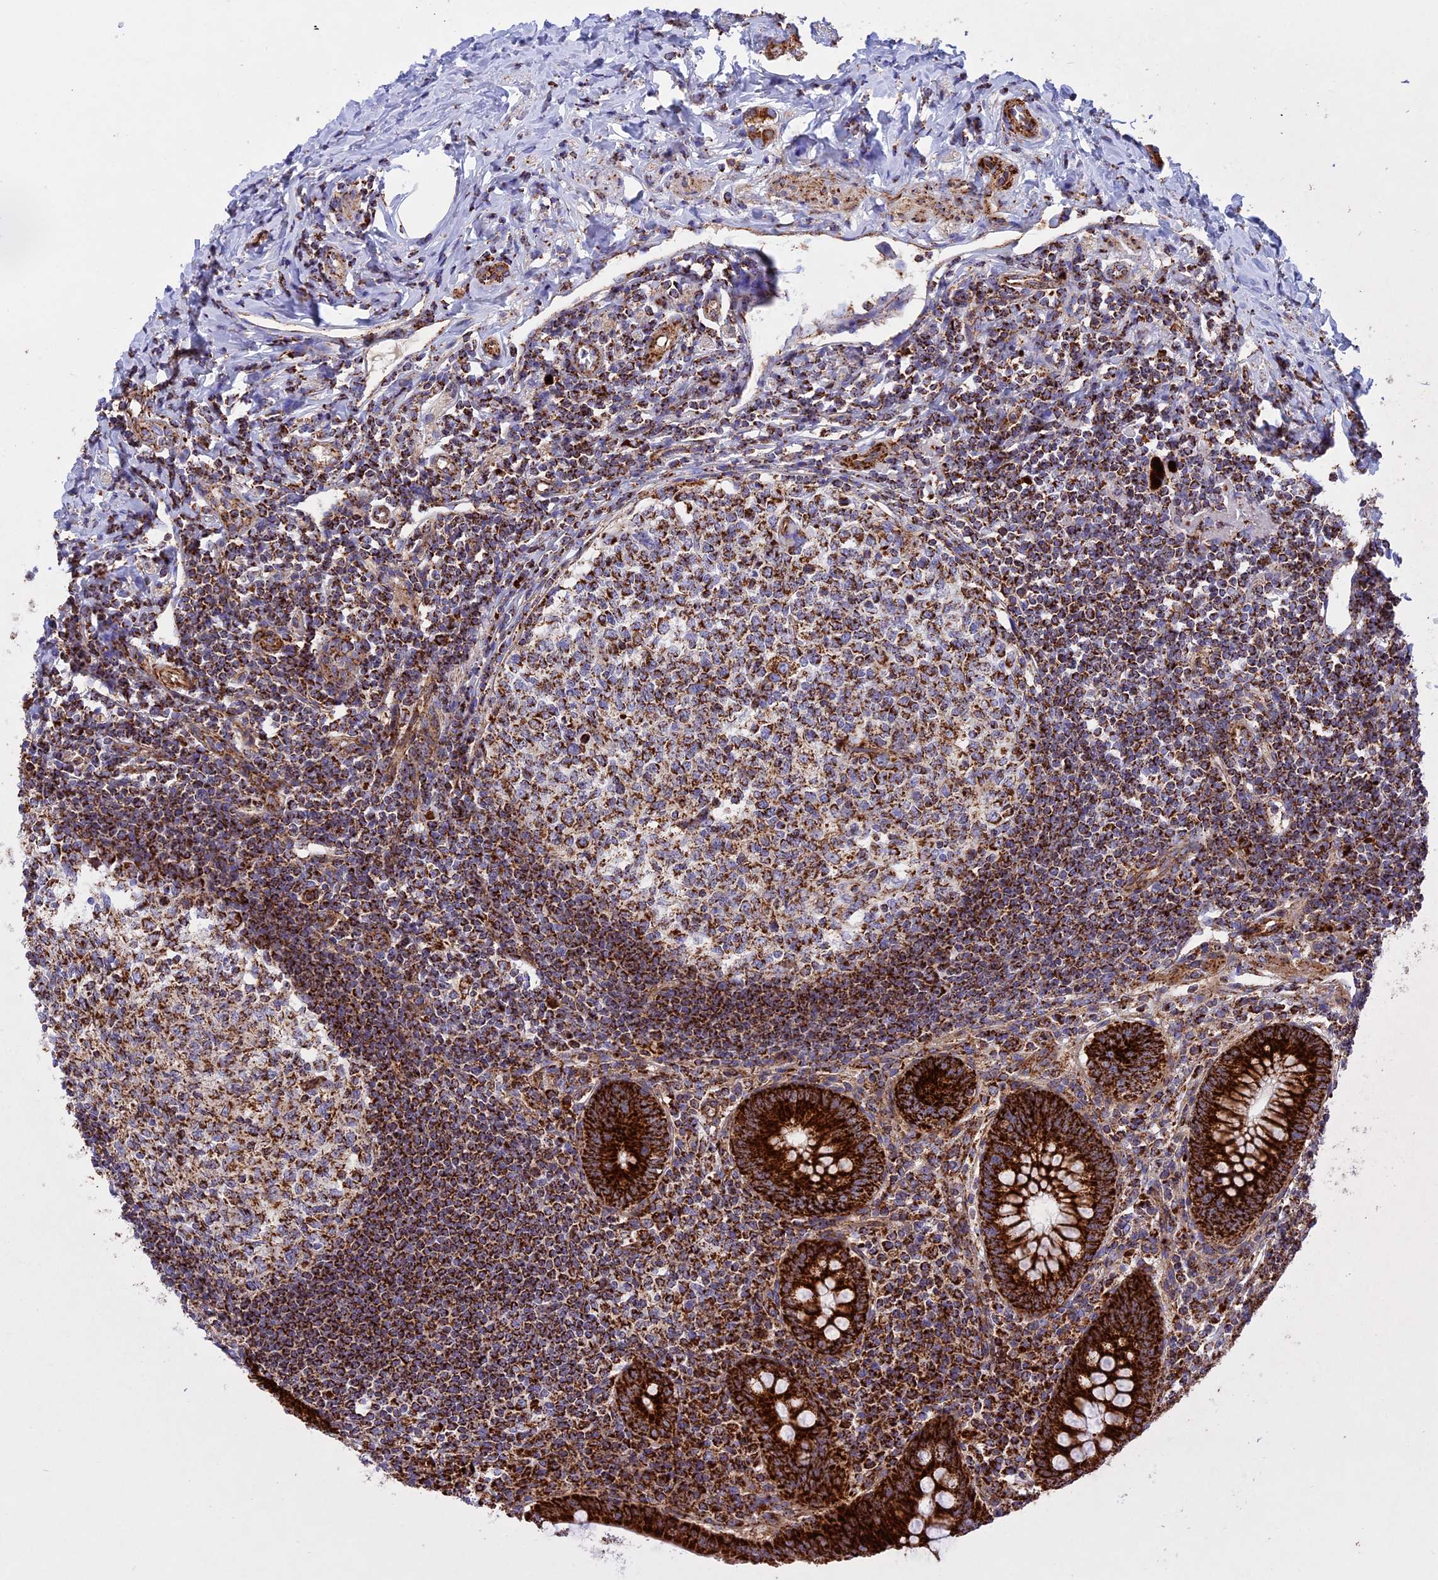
{"staining": {"intensity": "strong", "quantity": ">75%", "location": "cytoplasmic/membranous"}, "tissue": "appendix", "cell_type": "Glandular cells", "image_type": "normal", "snomed": [{"axis": "morphology", "description": "Normal tissue, NOS"}, {"axis": "topography", "description": "Appendix"}], "caption": "A histopathology image showing strong cytoplasmic/membranous staining in about >75% of glandular cells in benign appendix, as visualized by brown immunohistochemical staining.", "gene": "UQCRB", "patient": {"sex": "female", "age": 33}}